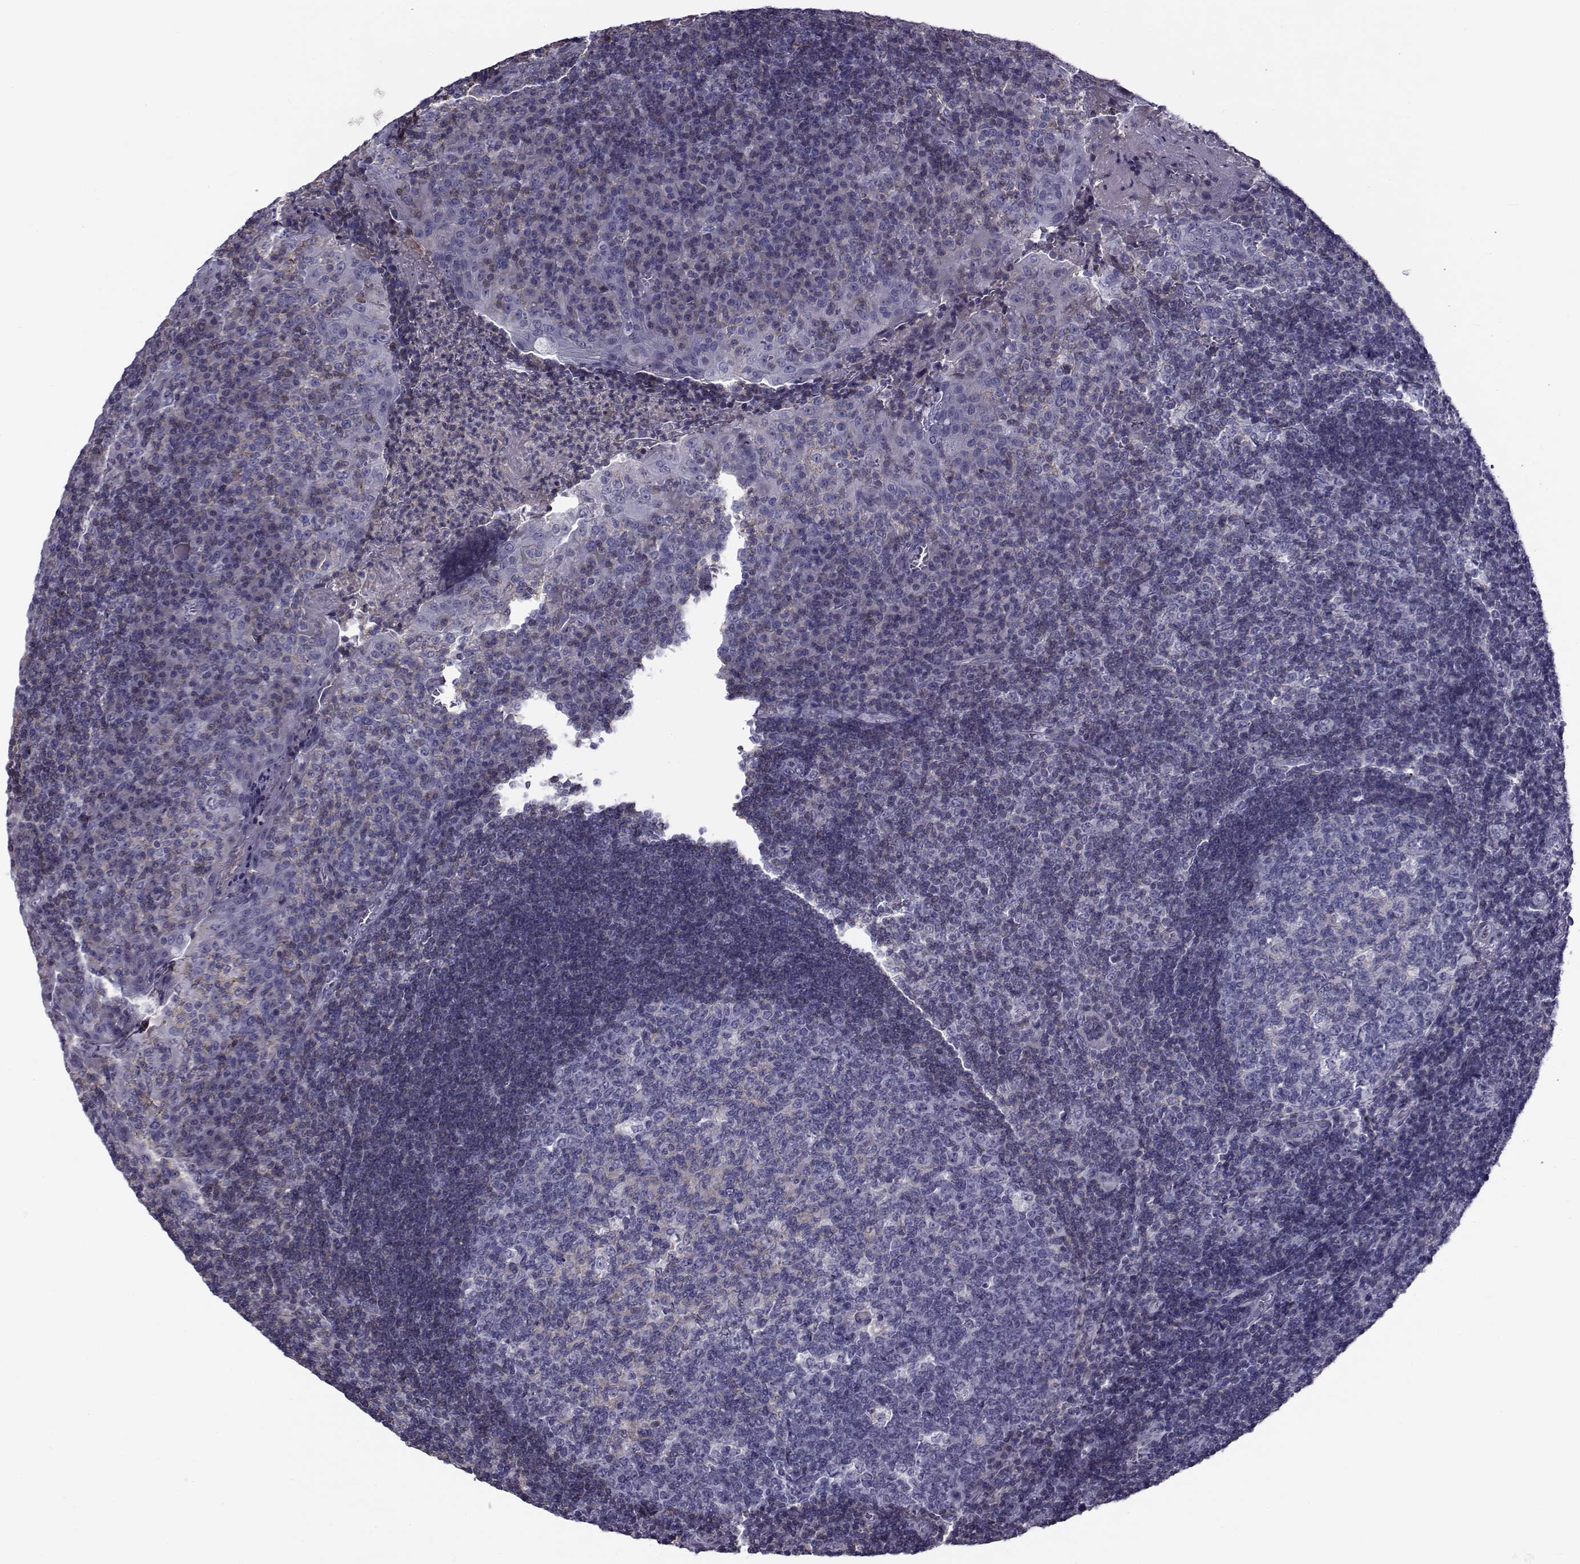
{"staining": {"intensity": "negative", "quantity": "none", "location": "none"}, "tissue": "tonsil", "cell_type": "Germinal center cells", "image_type": "normal", "snomed": [{"axis": "morphology", "description": "Normal tissue, NOS"}, {"axis": "topography", "description": "Tonsil"}], "caption": "High power microscopy histopathology image of an immunohistochemistry histopathology image of normal tonsil, revealing no significant positivity in germinal center cells.", "gene": "LRRC27", "patient": {"sex": "female", "age": 12}}